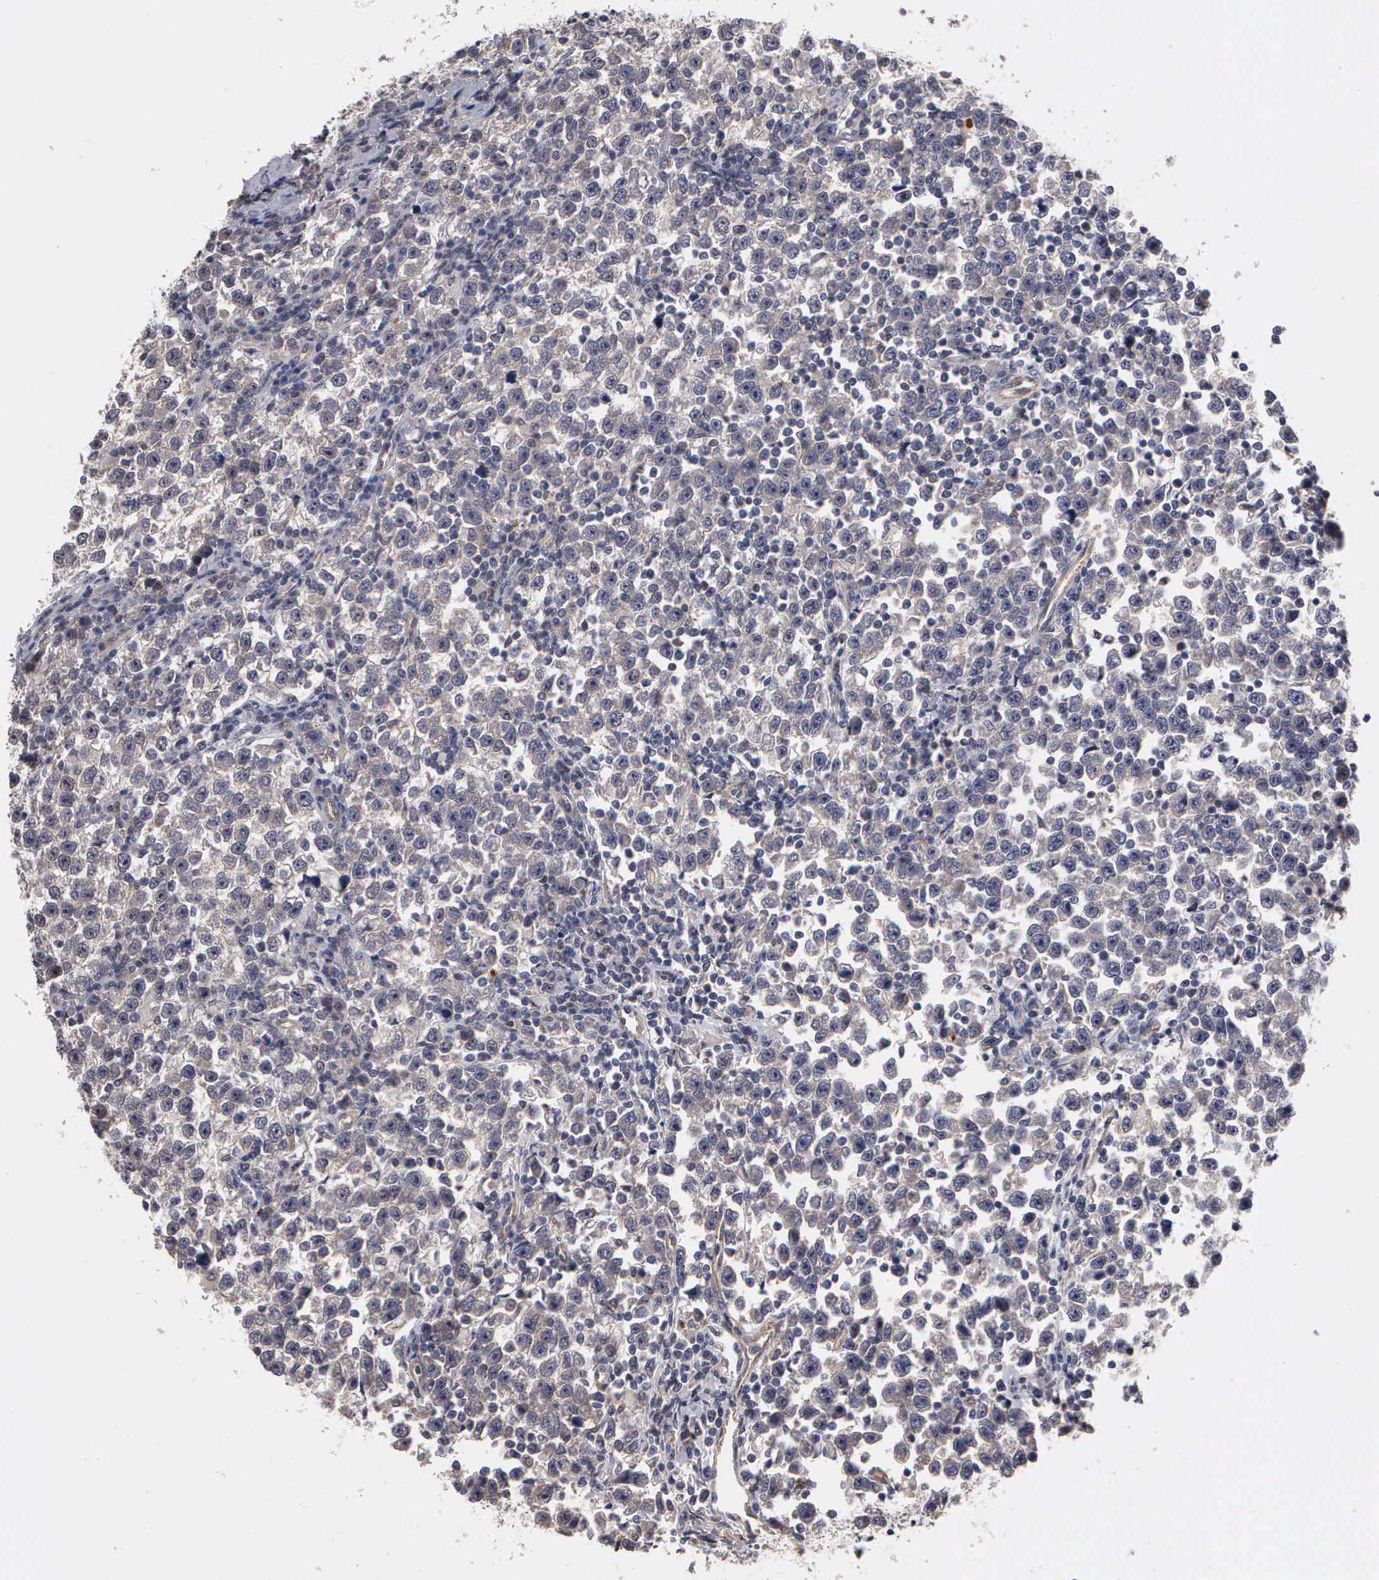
{"staining": {"intensity": "negative", "quantity": "none", "location": "none"}, "tissue": "testis cancer", "cell_type": "Tumor cells", "image_type": "cancer", "snomed": [{"axis": "morphology", "description": "Seminoma, NOS"}, {"axis": "topography", "description": "Testis"}], "caption": "A high-resolution histopathology image shows immunohistochemistry staining of testis cancer, which displays no significant positivity in tumor cells.", "gene": "ZBTB33", "patient": {"sex": "male", "age": 43}}